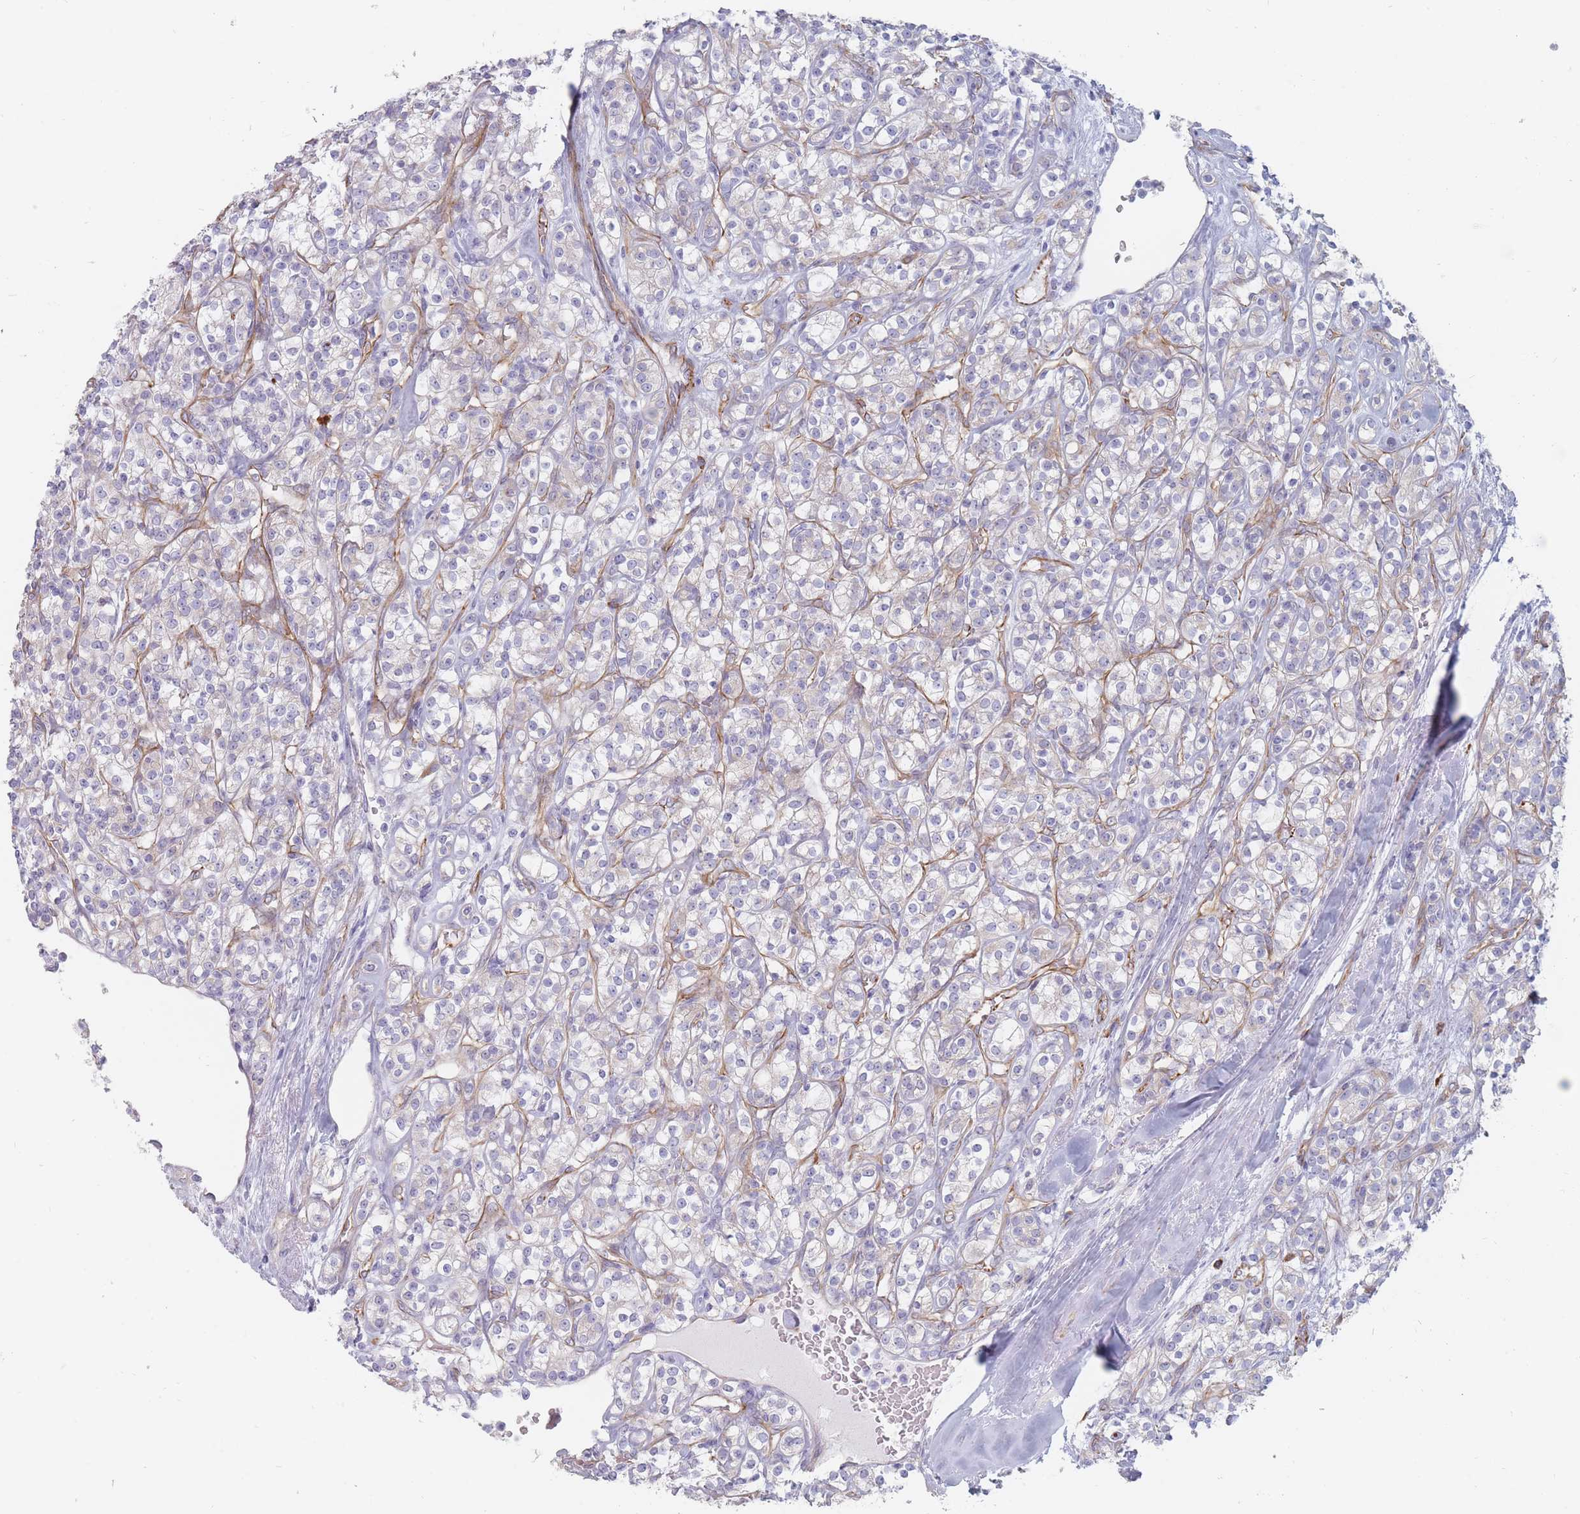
{"staining": {"intensity": "negative", "quantity": "none", "location": "none"}, "tissue": "renal cancer", "cell_type": "Tumor cells", "image_type": "cancer", "snomed": [{"axis": "morphology", "description": "Adenocarcinoma, NOS"}, {"axis": "topography", "description": "Kidney"}], "caption": "Histopathology image shows no protein positivity in tumor cells of renal cancer tissue.", "gene": "ERBIN", "patient": {"sex": "male", "age": 77}}